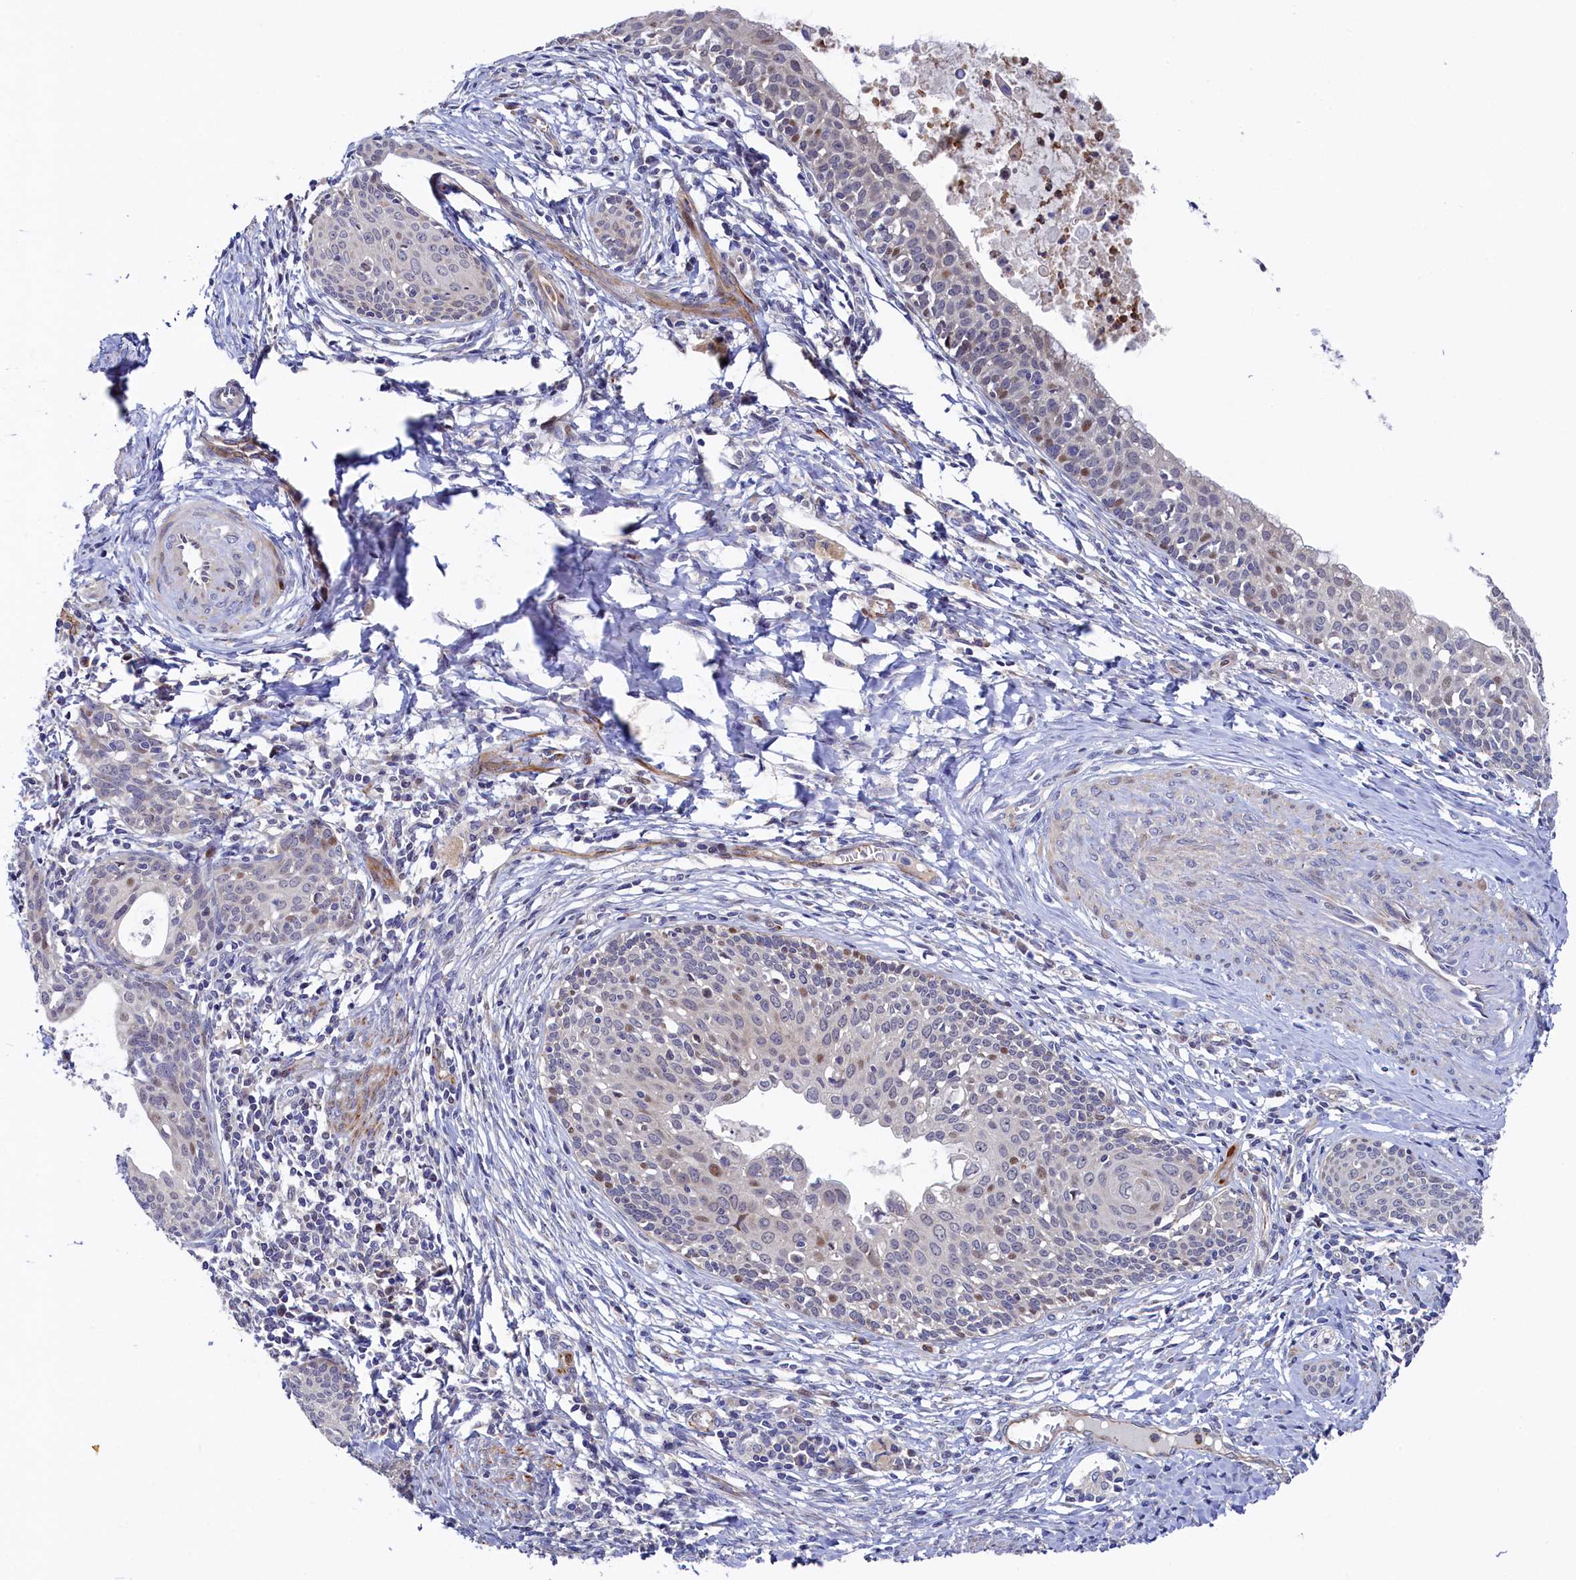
{"staining": {"intensity": "moderate", "quantity": "<25%", "location": "nuclear"}, "tissue": "cervical cancer", "cell_type": "Tumor cells", "image_type": "cancer", "snomed": [{"axis": "morphology", "description": "Squamous cell carcinoma, NOS"}, {"axis": "topography", "description": "Cervix"}], "caption": "Immunohistochemistry (DAB) staining of human squamous cell carcinoma (cervical) reveals moderate nuclear protein positivity in approximately <25% of tumor cells.", "gene": "PIK3C3", "patient": {"sex": "female", "age": 52}}